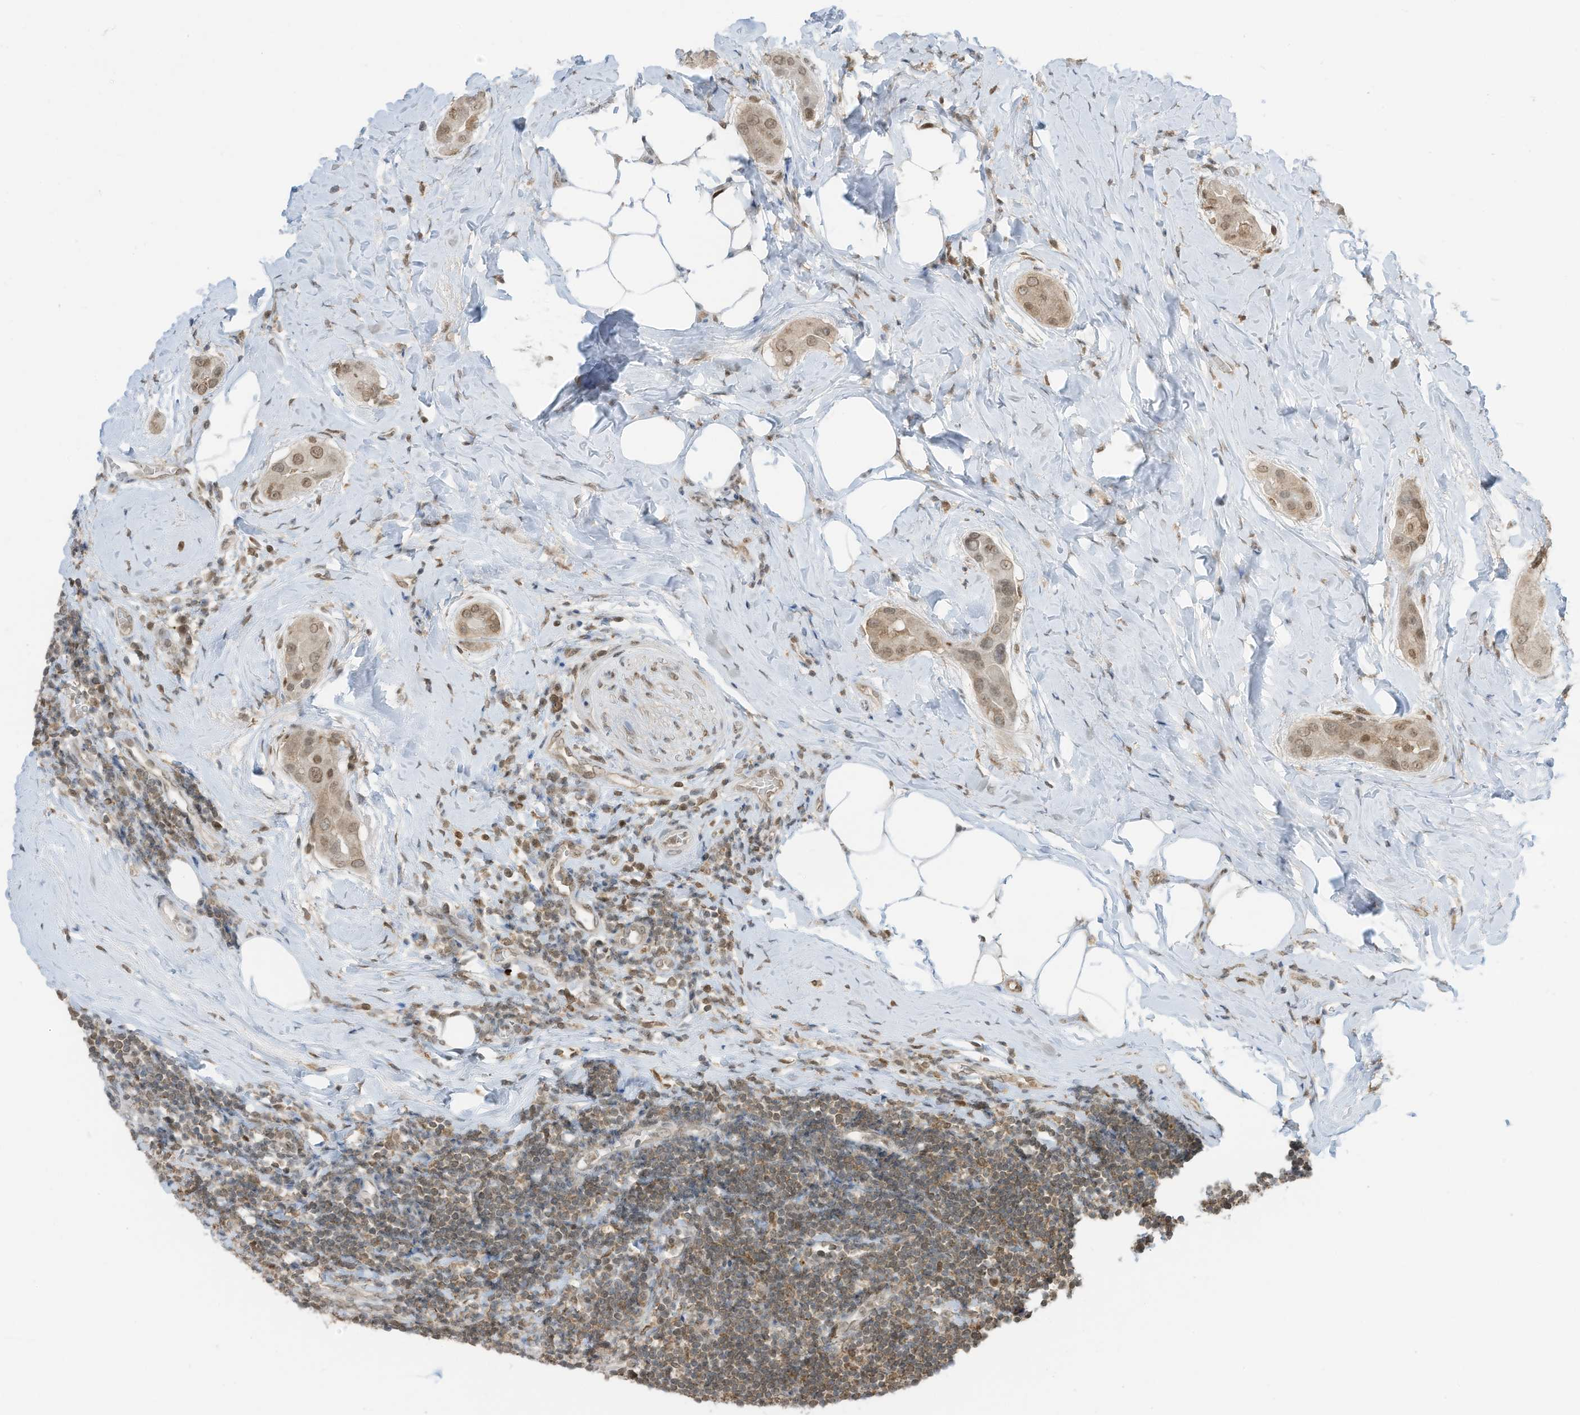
{"staining": {"intensity": "weak", "quantity": "25%-75%", "location": "nuclear"}, "tissue": "thyroid cancer", "cell_type": "Tumor cells", "image_type": "cancer", "snomed": [{"axis": "morphology", "description": "Papillary adenocarcinoma, NOS"}, {"axis": "topography", "description": "Thyroid gland"}], "caption": "A micrograph showing weak nuclear positivity in about 25%-75% of tumor cells in papillary adenocarcinoma (thyroid), as visualized by brown immunohistochemical staining.", "gene": "KPNB1", "patient": {"sex": "male", "age": 33}}